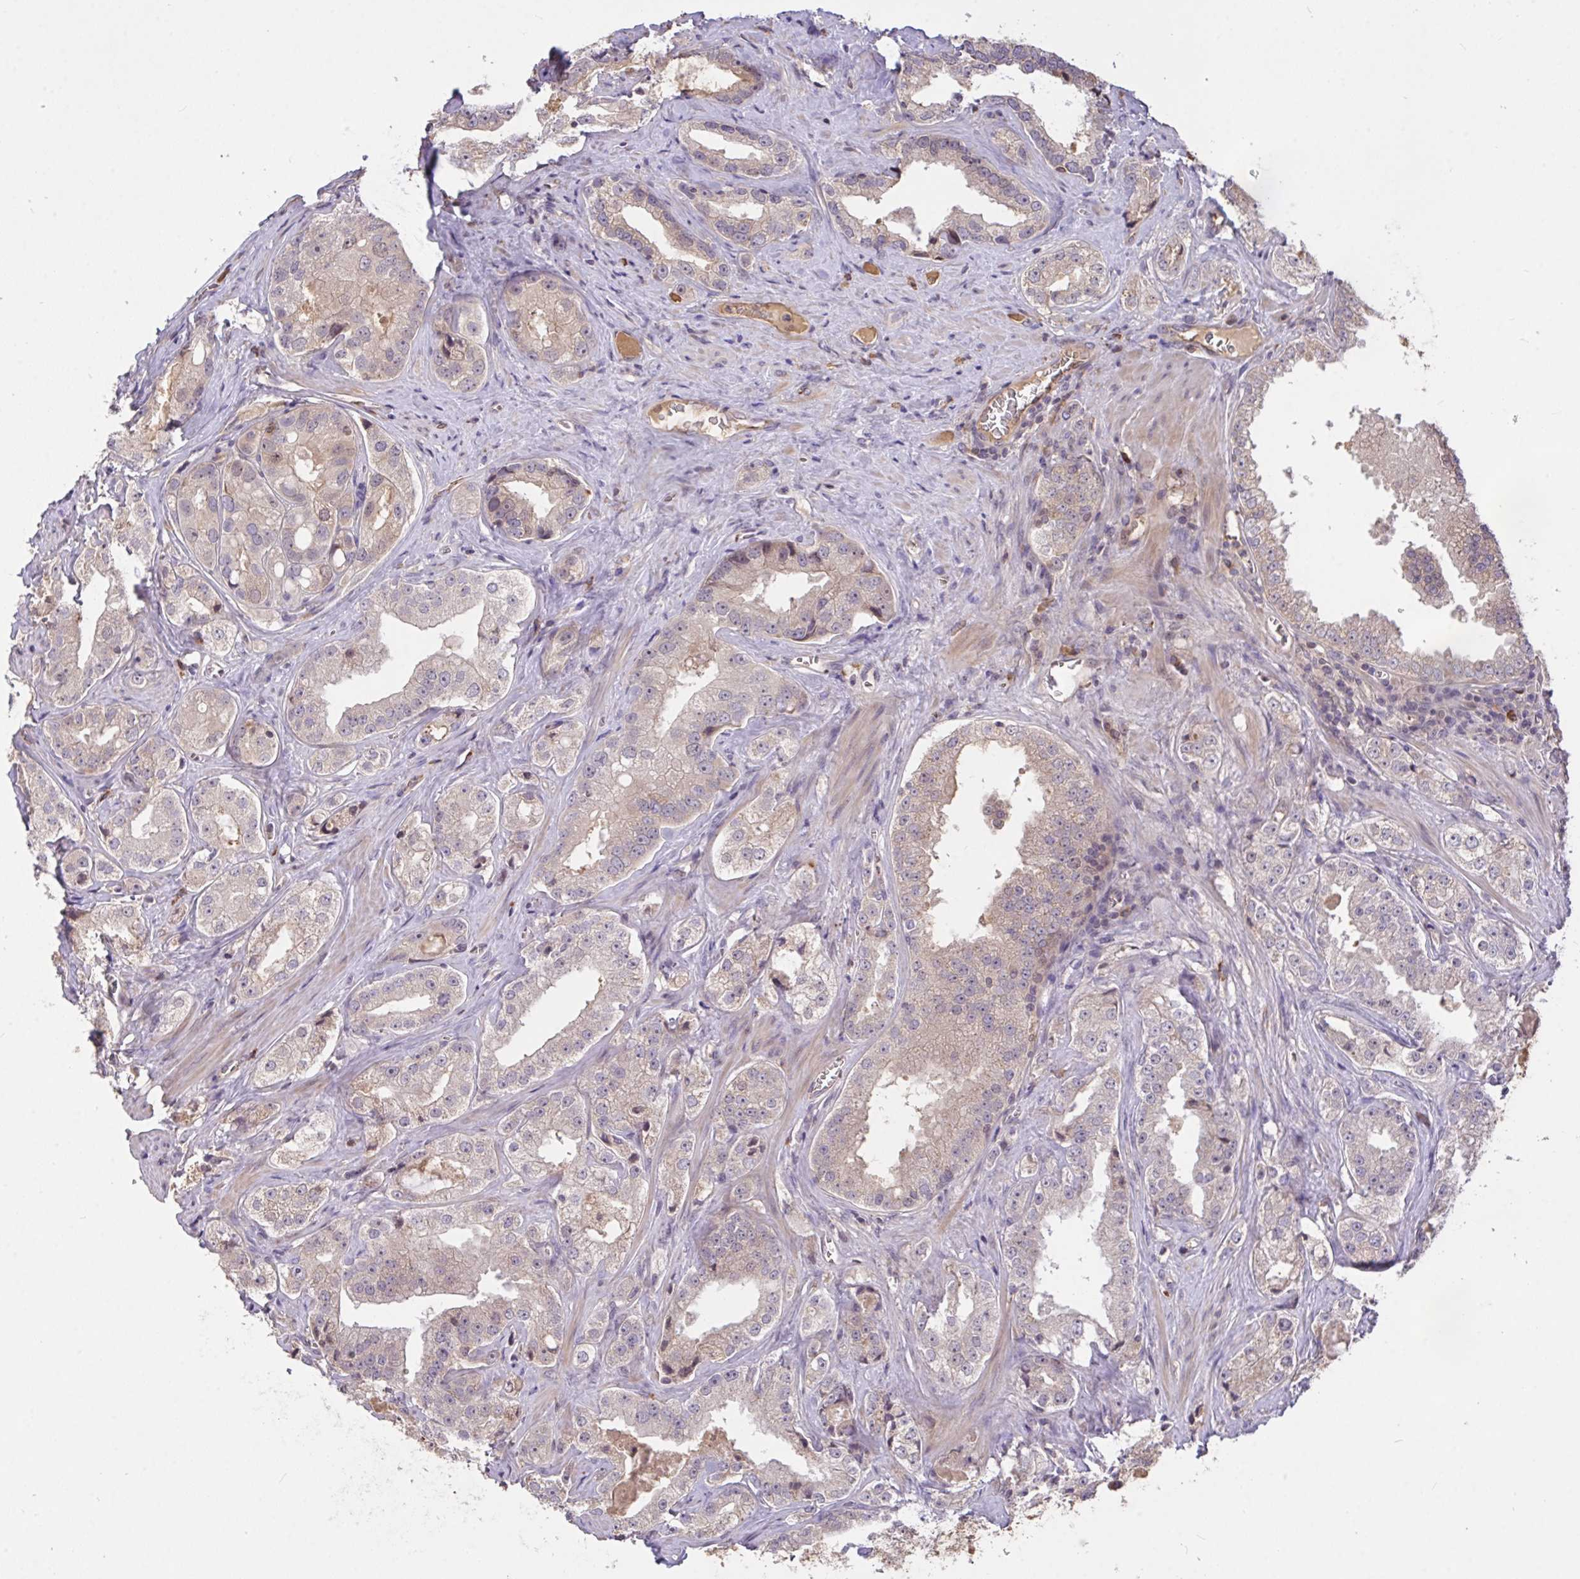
{"staining": {"intensity": "negative", "quantity": "none", "location": "none"}, "tissue": "prostate cancer", "cell_type": "Tumor cells", "image_type": "cancer", "snomed": [{"axis": "morphology", "description": "Adenocarcinoma, High grade"}, {"axis": "topography", "description": "Prostate"}], "caption": "Immunohistochemical staining of human adenocarcinoma (high-grade) (prostate) exhibits no significant expression in tumor cells.", "gene": "FCER1A", "patient": {"sex": "male", "age": 67}}